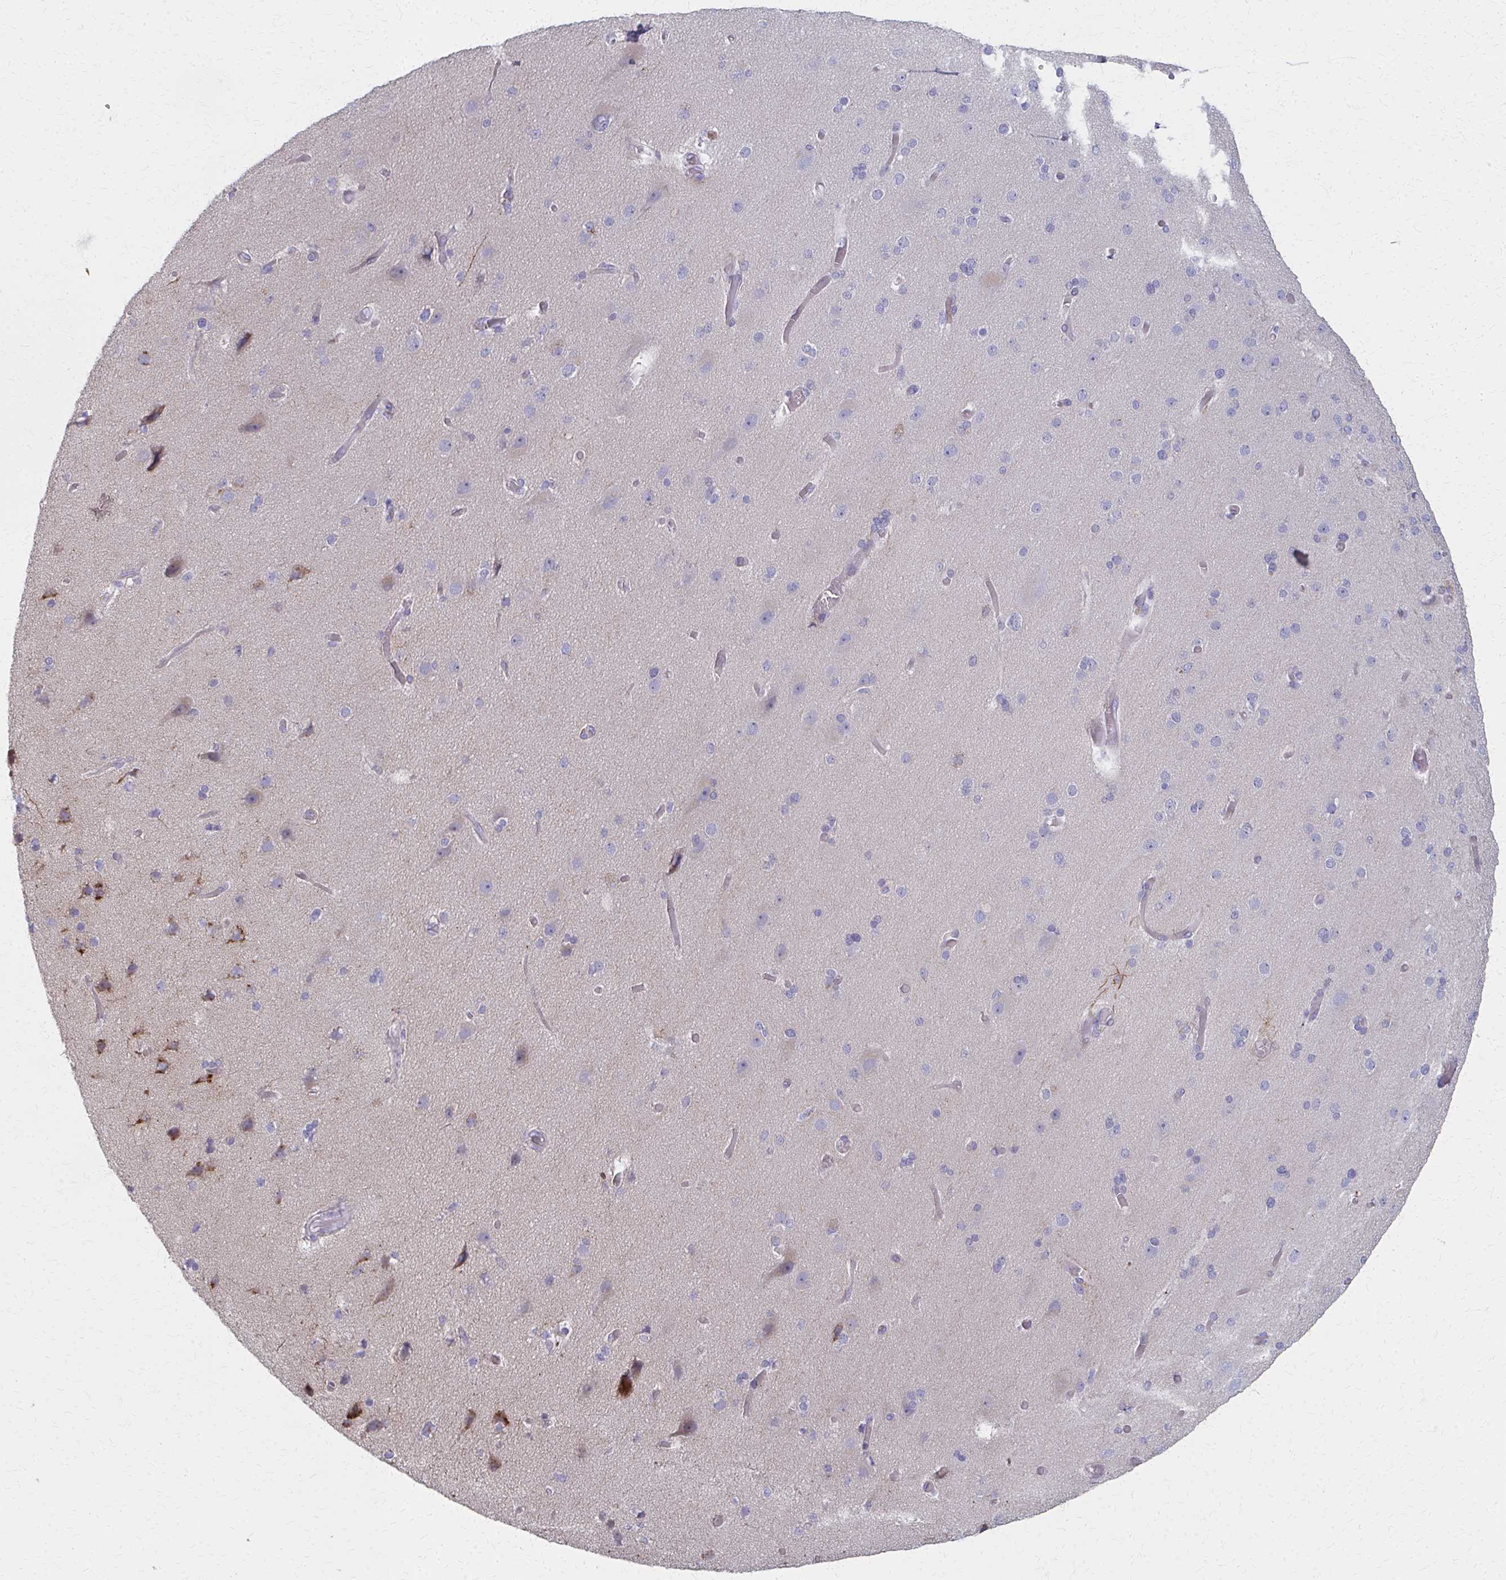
{"staining": {"intensity": "negative", "quantity": "none", "location": "none"}, "tissue": "cerebral cortex", "cell_type": "Endothelial cells", "image_type": "normal", "snomed": [{"axis": "morphology", "description": "Normal tissue, NOS"}, {"axis": "morphology", "description": "Glioma, malignant, High grade"}, {"axis": "topography", "description": "Cerebral cortex"}], "caption": "Cerebral cortex stained for a protein using immunohistochemistry displays no staining endothelial cells.", "gene": "MS4A2", "patient": {"sex": "male", "age": 71}}